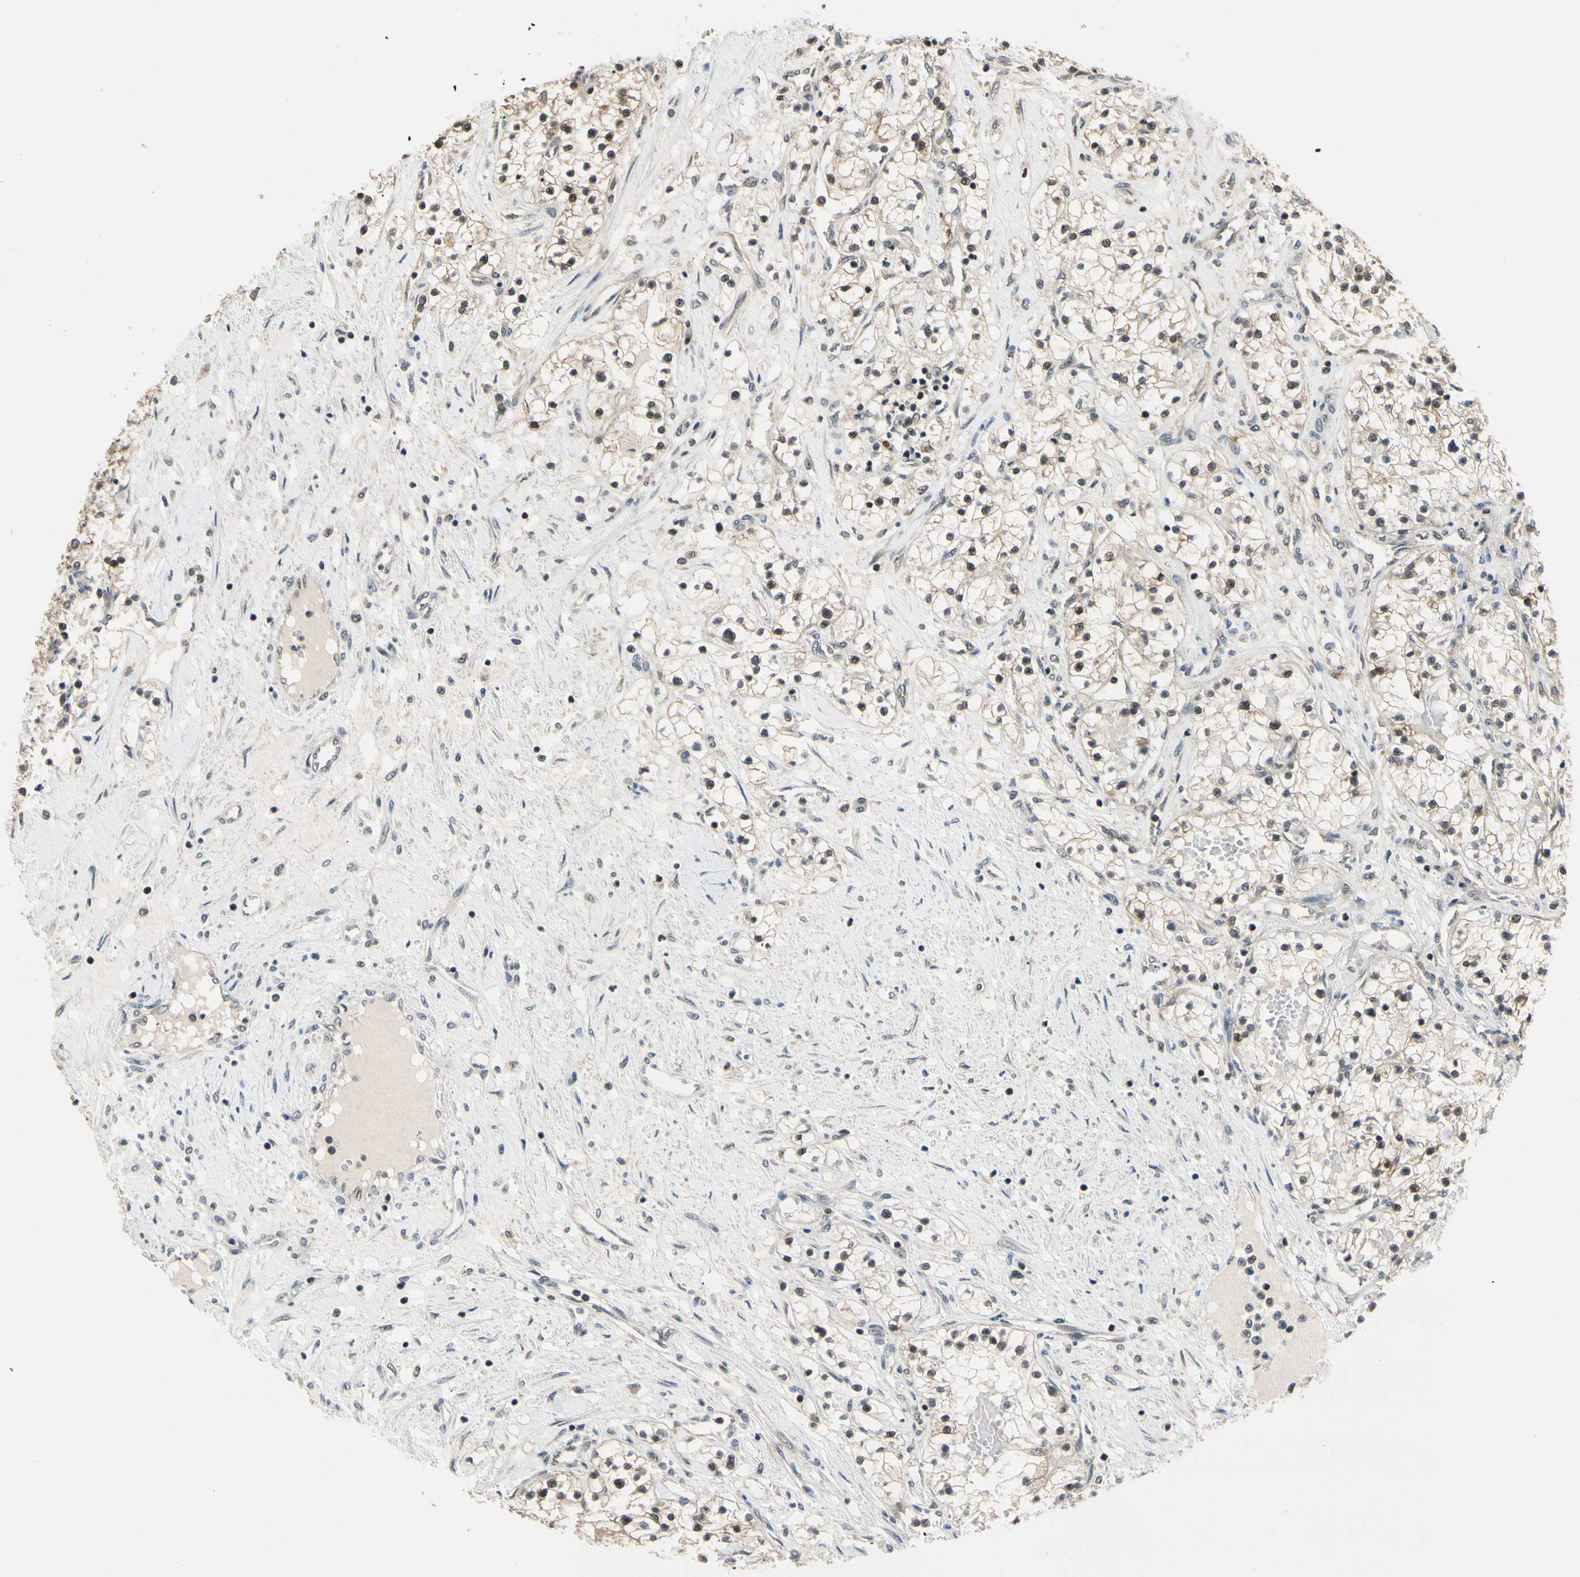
{"staining": {"intensity": "strong", "quantity": ">75%", "location": "cytoplasmic/membranous,nuclear"}, "tissue": "renal cancer", "cell_type": "Tumor cells", "image_type": "cancer", "snomed": [{"axis": "morphology", "description": "Adenocarcinoma, NOS"}, {"axis": "topography", "description": "Kidney"}], "caption": "Renal adenocarcinoma stained for a protein demonstrates strong cytoplasmic/membranous and nuclear positivity in tumor cells.", "gene": "TAF12", "patient": {"sex": "male", "age": 68}}